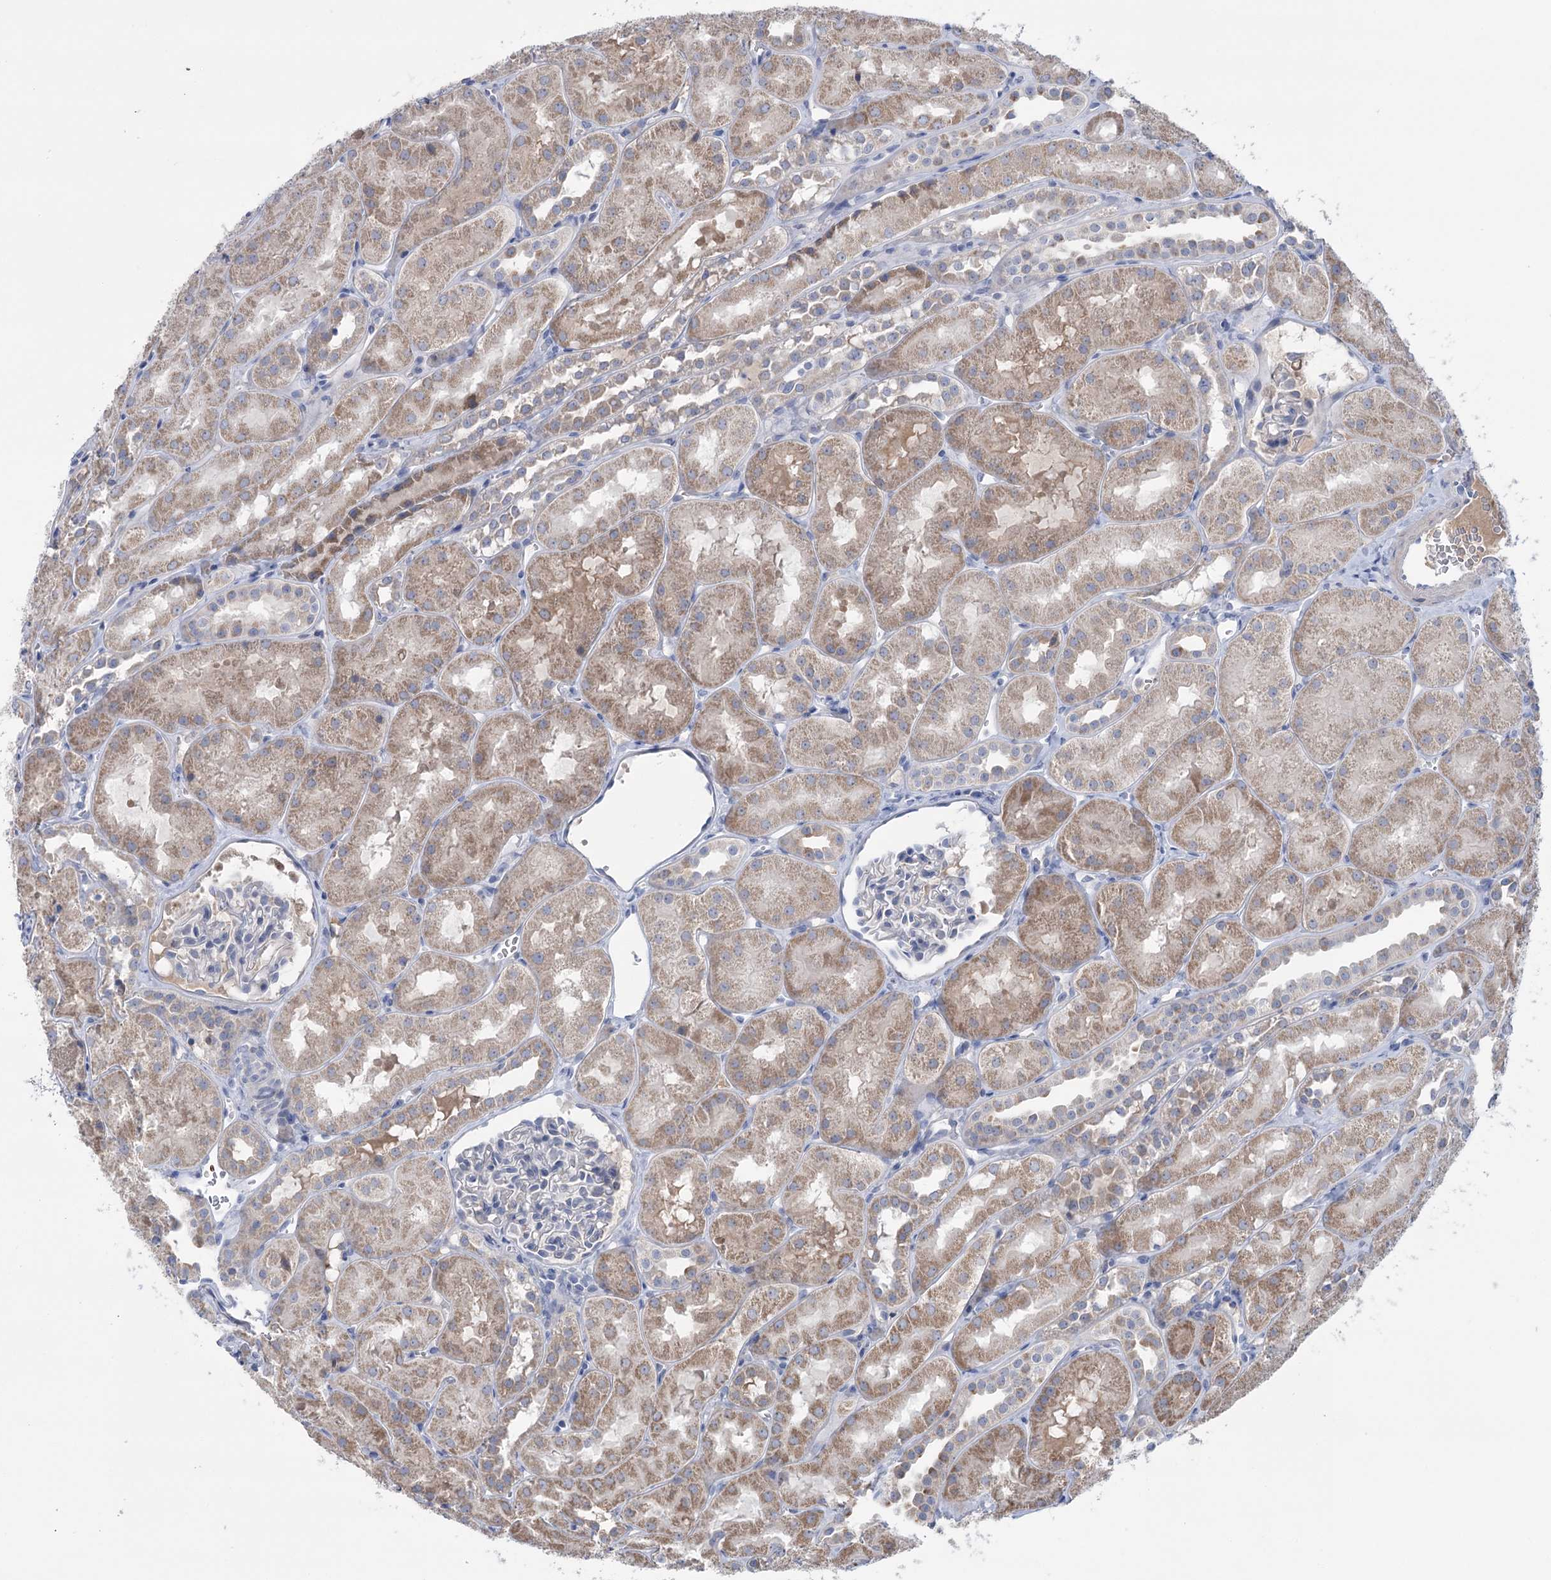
{"staining": {"intensity": "negative", "quantity": "none", "location": "none"}, "tissue": "kidney", "cell_type": "Cells in glomeruli", "image_type": "normal", "snomed": [{"axis": "morphology", "description": "Normal tissue, NOS"}, {"axis": "topography", "description": "Kidney"}, {"axis": "topography", "description": "Urinary bladder"}], "caption": "This is a image of IHC staining of unremarkable kidney, which shows no expression in cells in glomeruli.", "gene": "MTCH2", "patient": {"sex": "male", "age": 16}}